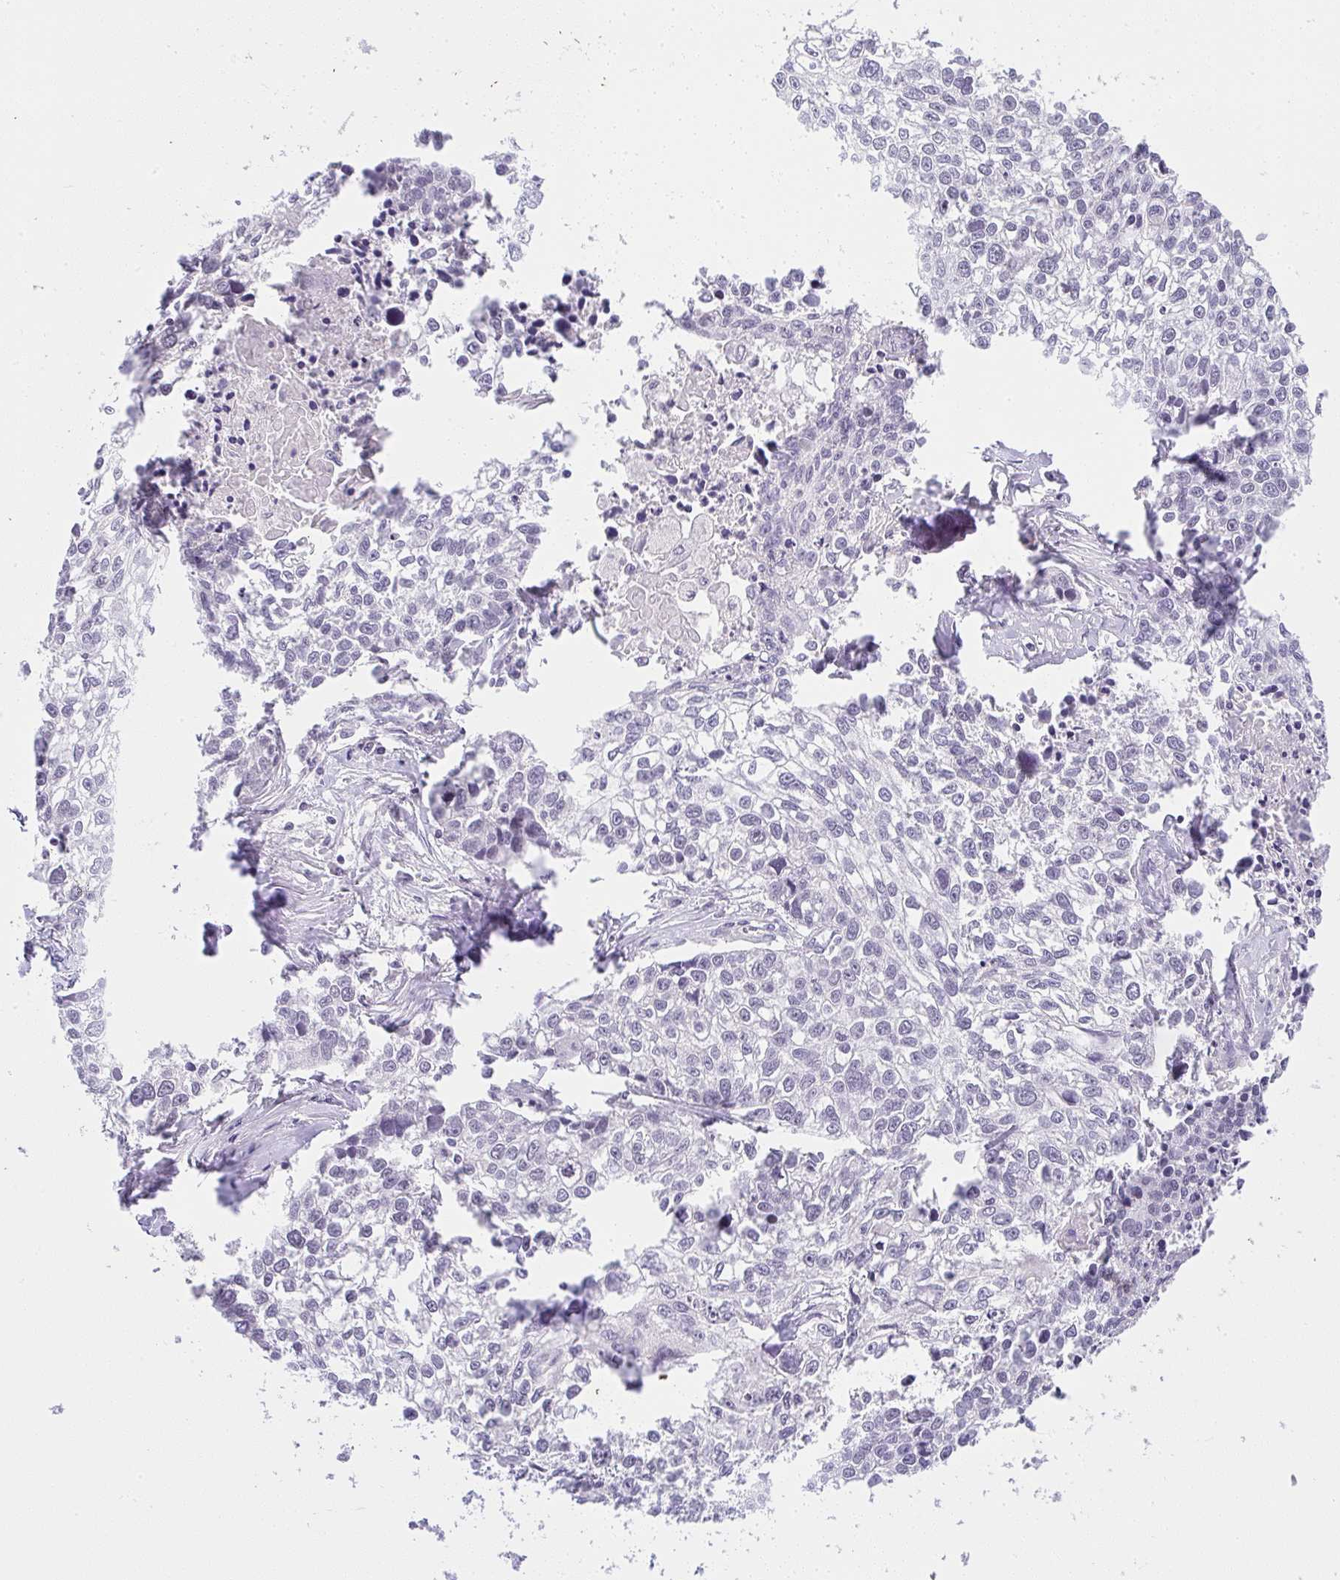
{"staining": {"intensity": "negative", "quantity": "none", "location": "none"}, "tissue": "lung cancer", "cell_type": "Tumor cells", "image_type": "cancer", "snomed": [{"axis": "morphology", "description": "Squamous cell carcinoma, NOS"}, {"axis": "topography", "description": "Lung"}], "caption": "Photomicrograph shows no protein expression in tumor cells of lung cancer (squamous cell carcinoma) tissue.", "gene": "CACNA1S", "patient": {"sex": "male", "age": 74}}